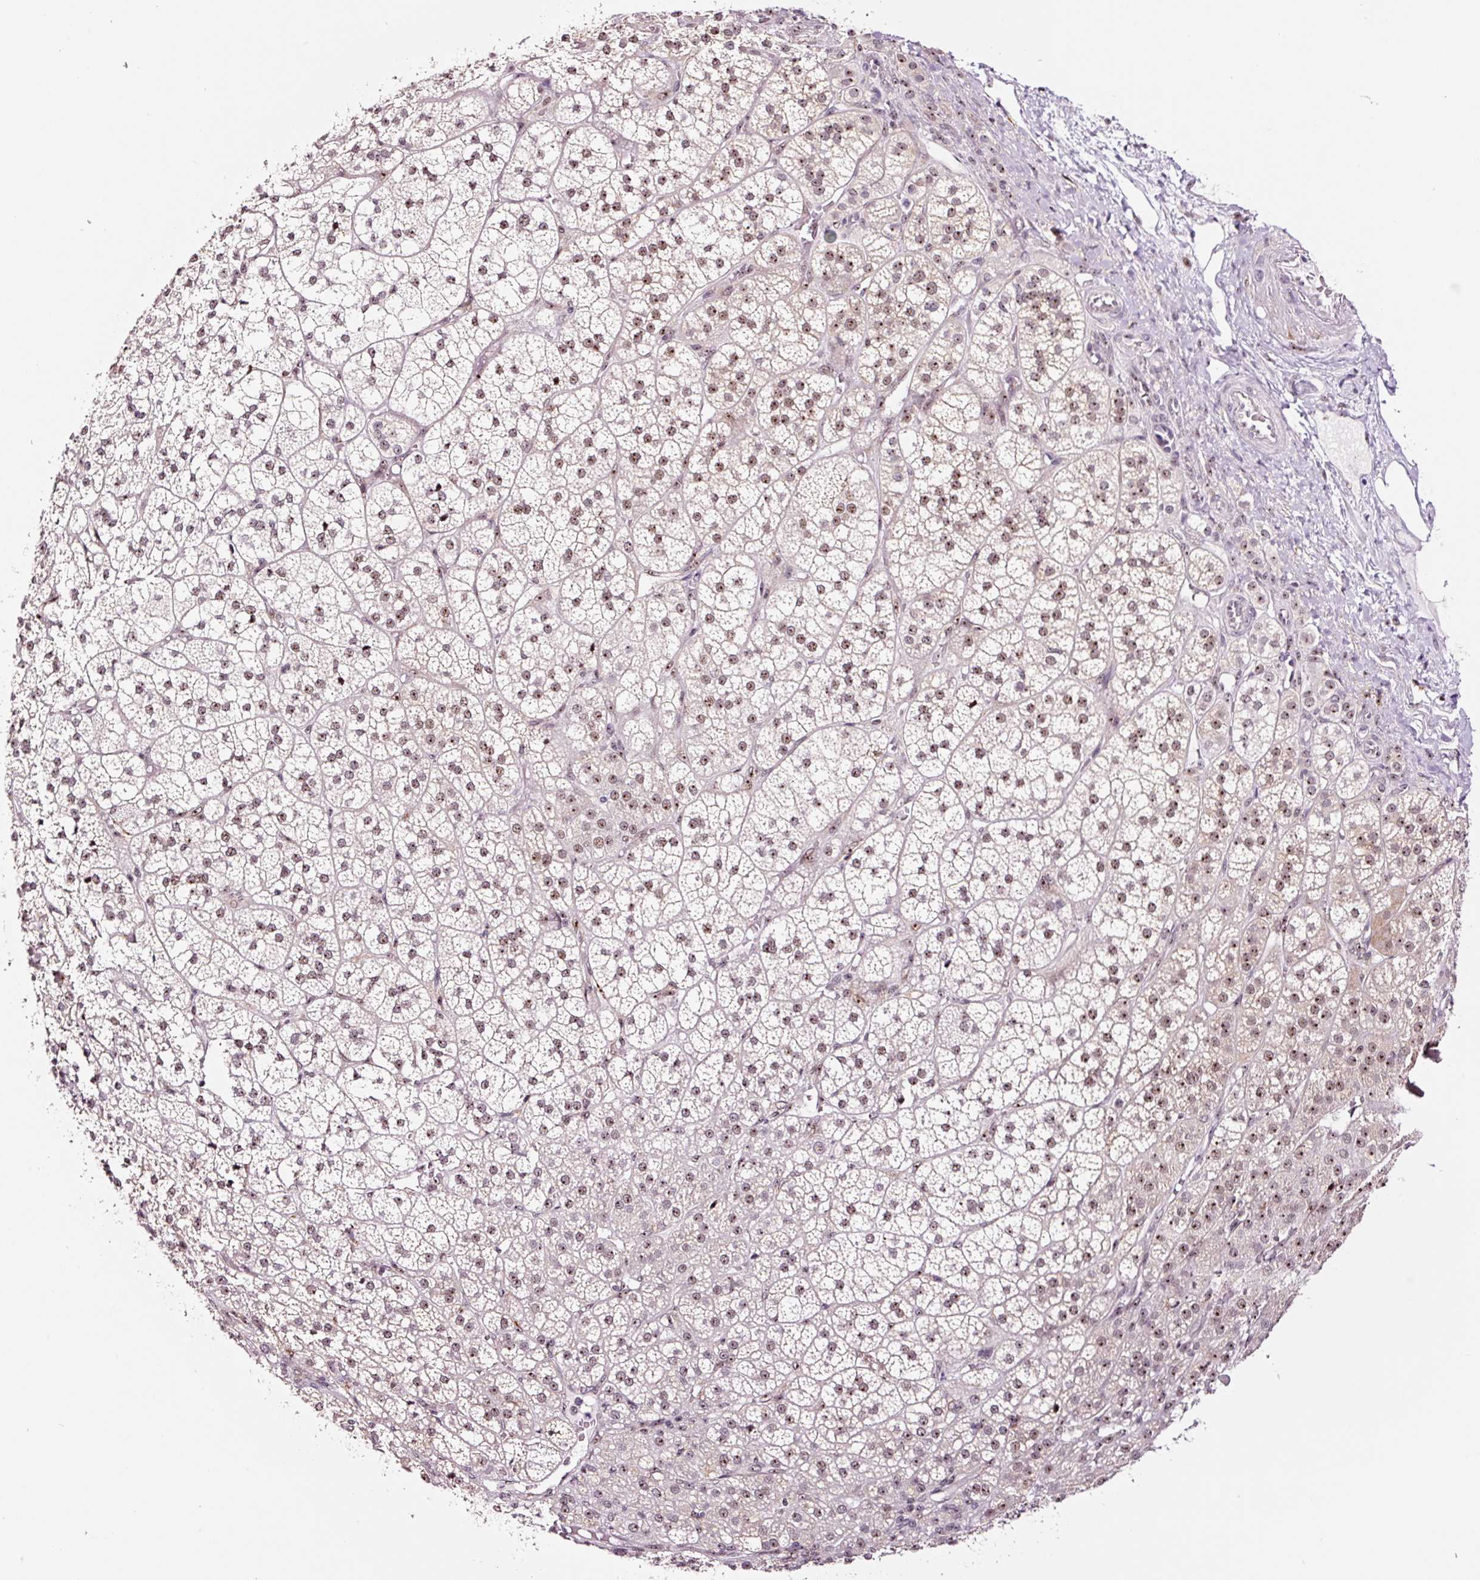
{"staining": {"intensity": "moderate", "quantity": ">75%", "location": "nuclear"}, "tissue": "adrenal gland", "cell_type": "Glandular cells", "image_type": "normal", "snomed": [{"axis": "morphology", "description": "Normal tissue, NOS"}, {"axis": "topography", "description": "Adrenal gland"}], "caption": "Adrenal gland stained with DAB immunohistochemistry (IHC) demonstrates medium levels of moderate nuclear expression in about >75% of glandular cells. The staining was performed using DAB (3,3'-diaminobenzidine), with brown indicating positive protein expression. Nuclei are stained blue with hematoxylin.", "gene": "GNL3", "patient": {"sex": "female", "age": 60}}